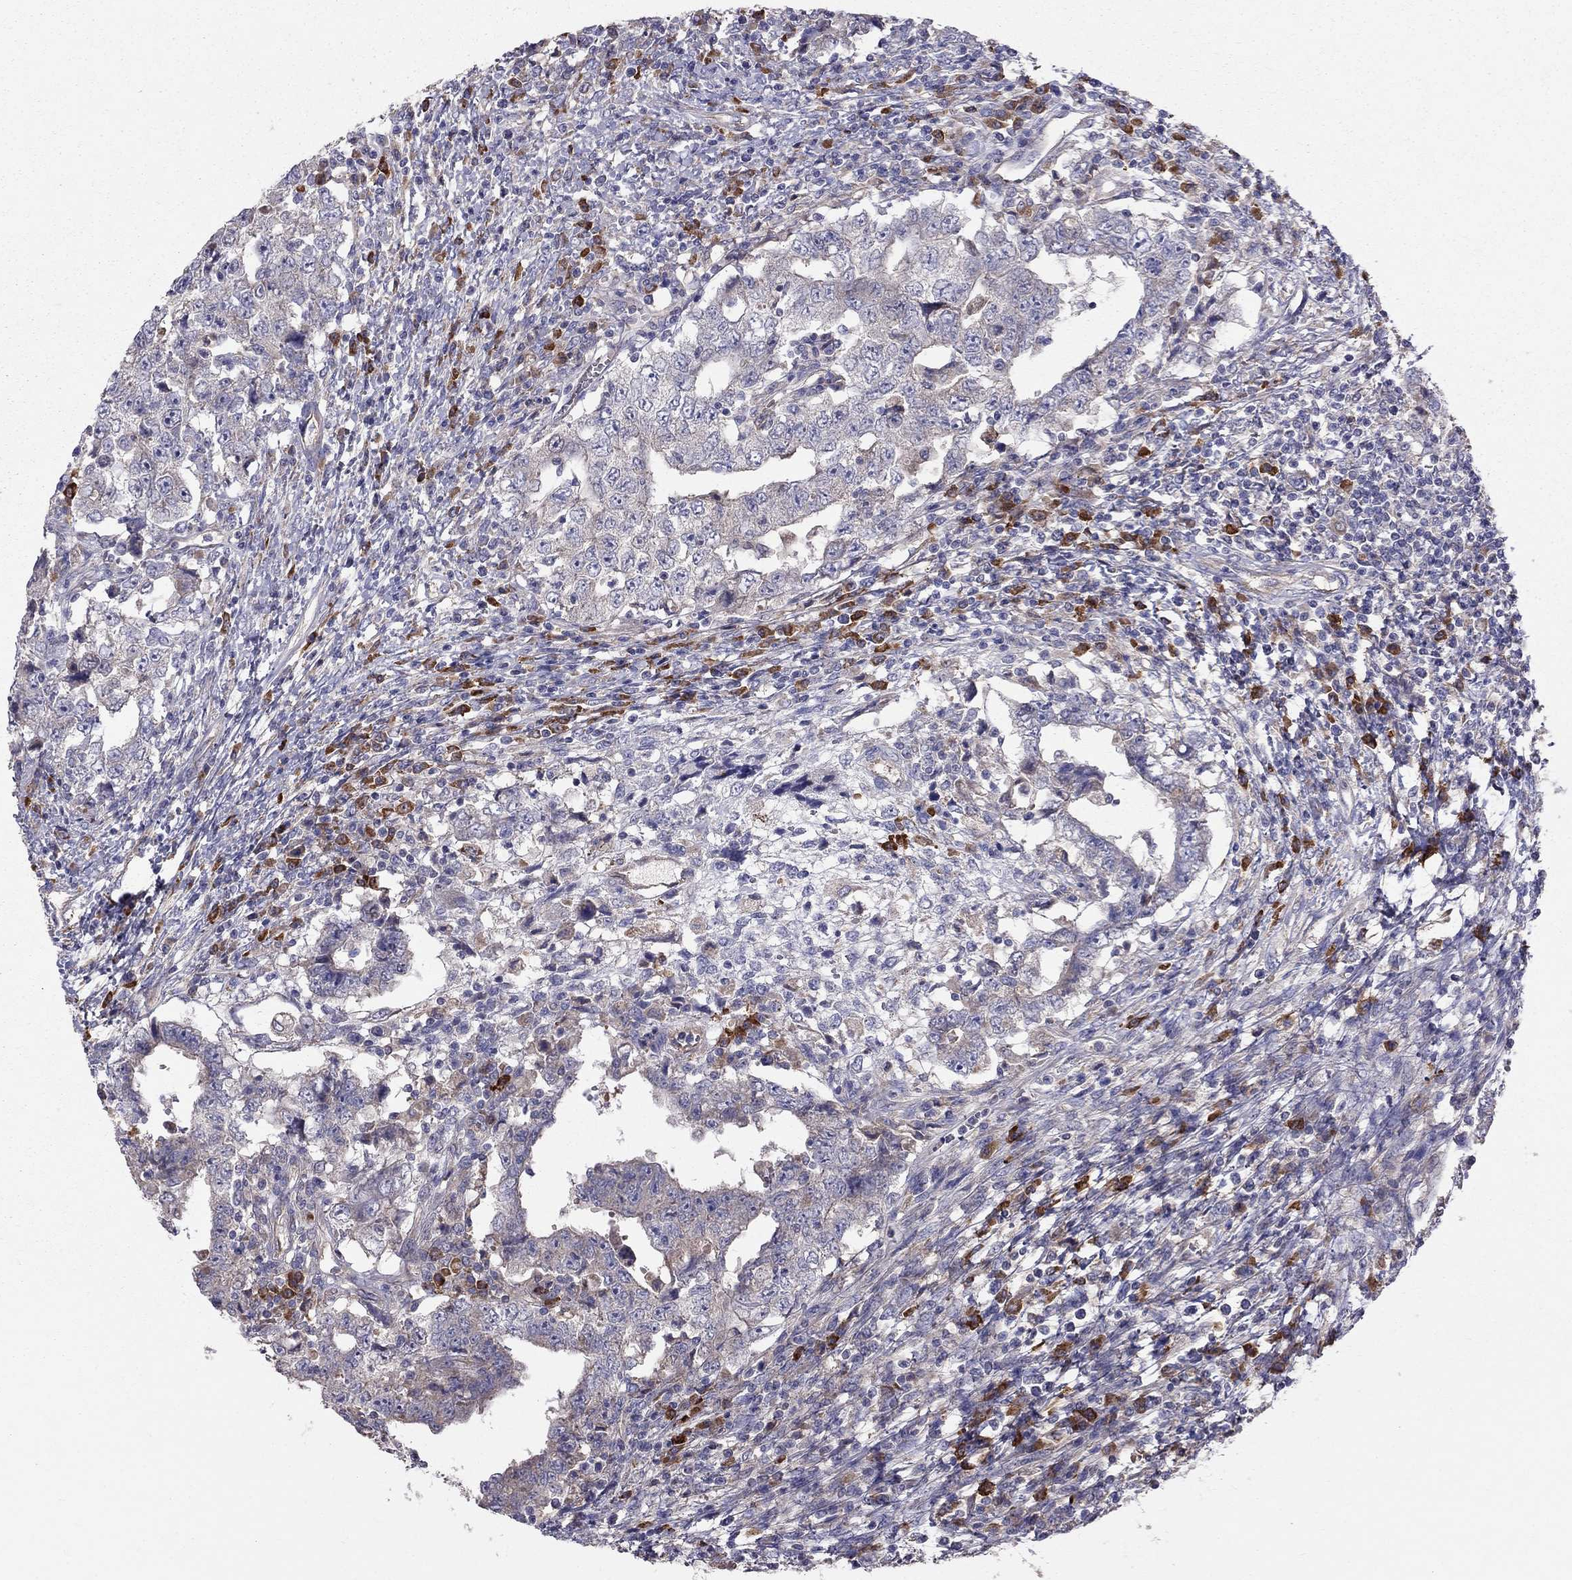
{"staining": {"intensity": "weak", "quantity": "<25%", "location": "cytoplasmic/membranous"}, "tissue": "testis cancer", "cell_type": "Tumor cells", "image_type": "cancer", "snomed": [{"axis": "morphology", "description": "Carcinoma, Embryonal, NOS"}, {"axis": "topography", "description": "Testis"}], "caption": "The image exhibits no significant positivity in tumor cells of embryonal carcinoma (testis).", "gene": "PIK3CG", "patient": {"sex": "male", "age": 26}}